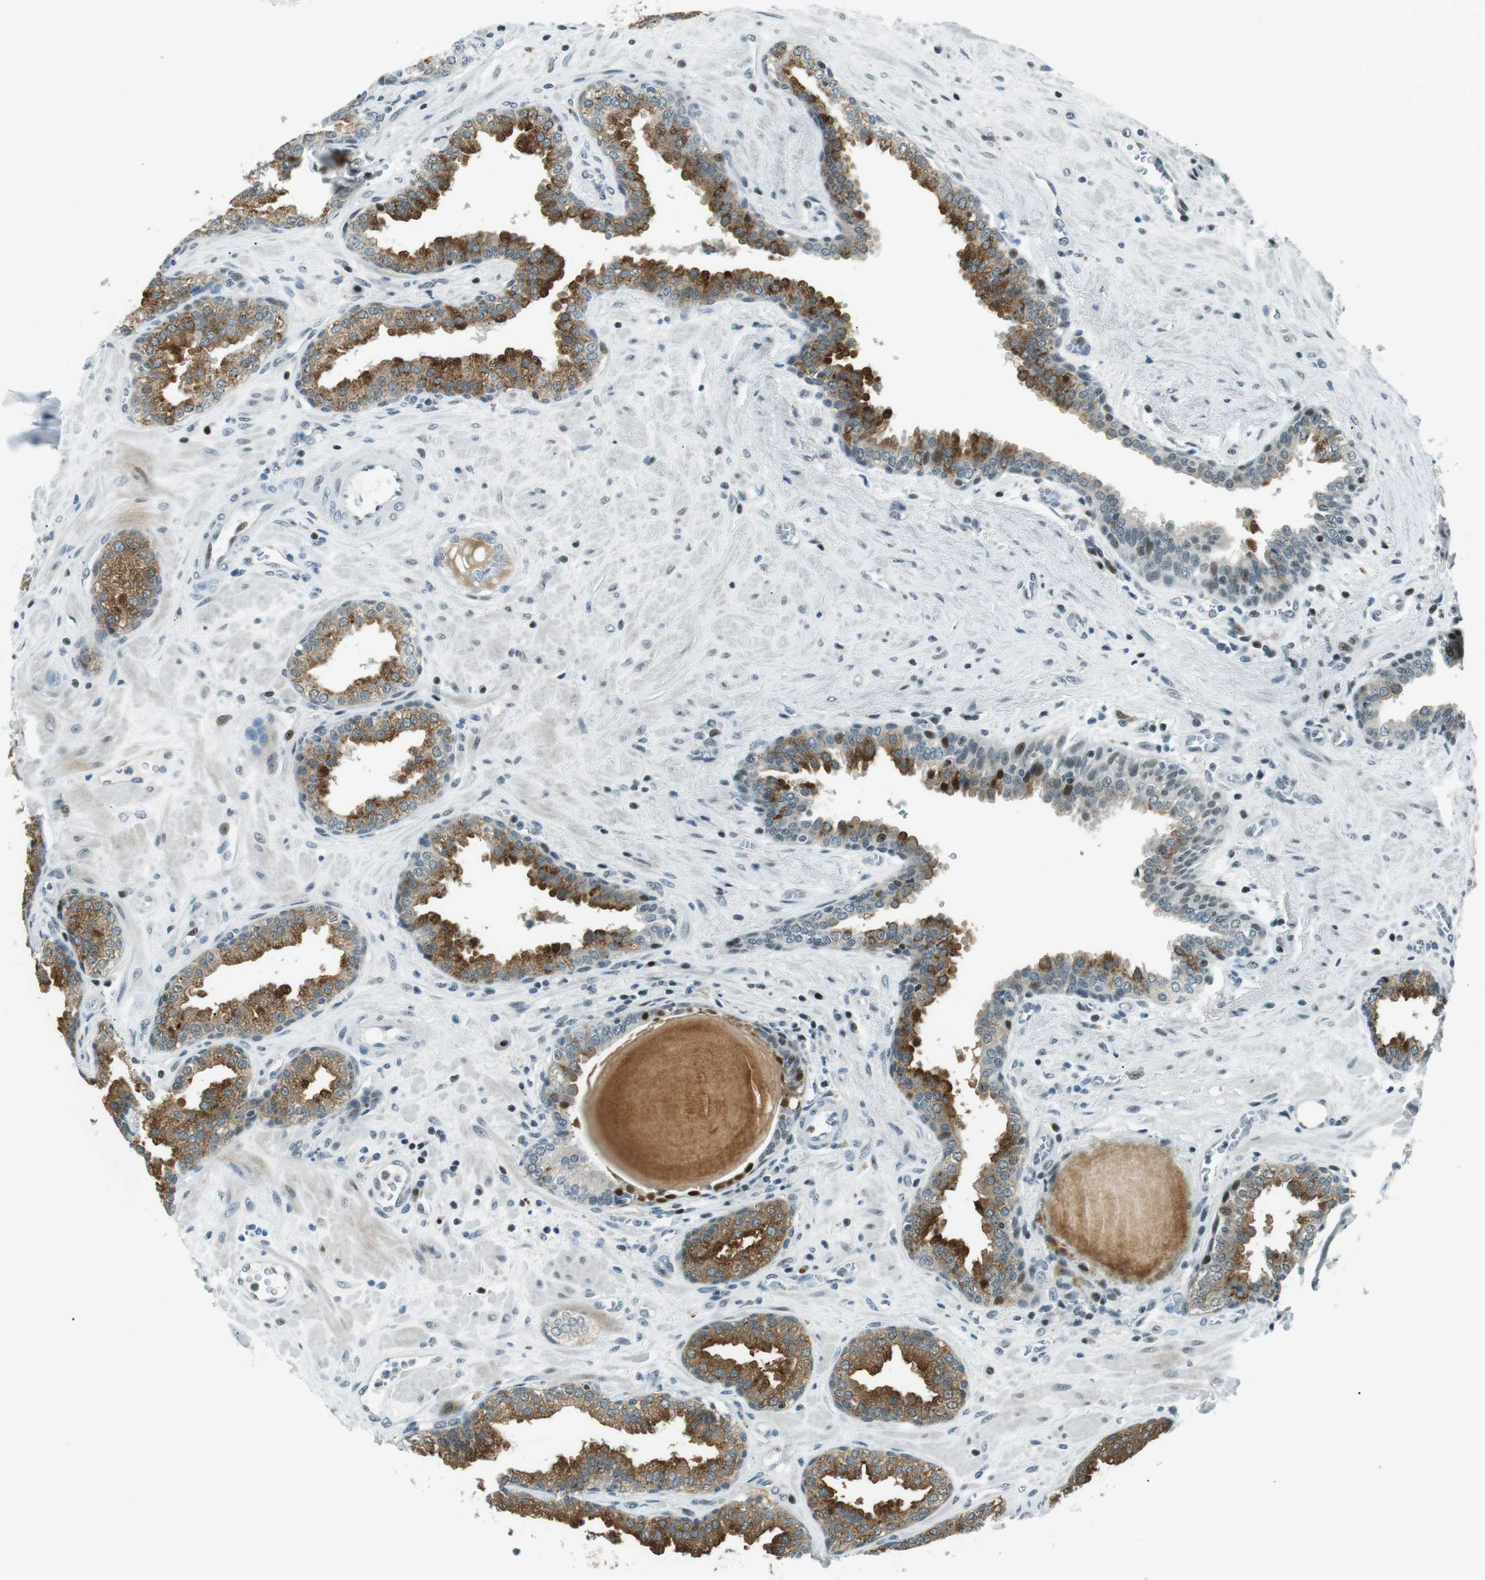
{"staining": {"intensity": "strong", "quantity": ">75%", "location": "cytoplasmic/membranous"}, "tissue": "prostate", "cell_type": "Glandular cells", "image_type": "normal", "snomed": [{"axis": "morphology", "description": "Normal tissue, NOS"}, {"axis": "topography", "description": "Prostate"}], "caption": "Protein staining demonstrates strong cytoplasmic/membranous positivity in about >75% of glandular cells in unremarkable prostate.", "gene": "PJA1", "patient": {"sex": "male", "age": 51}}